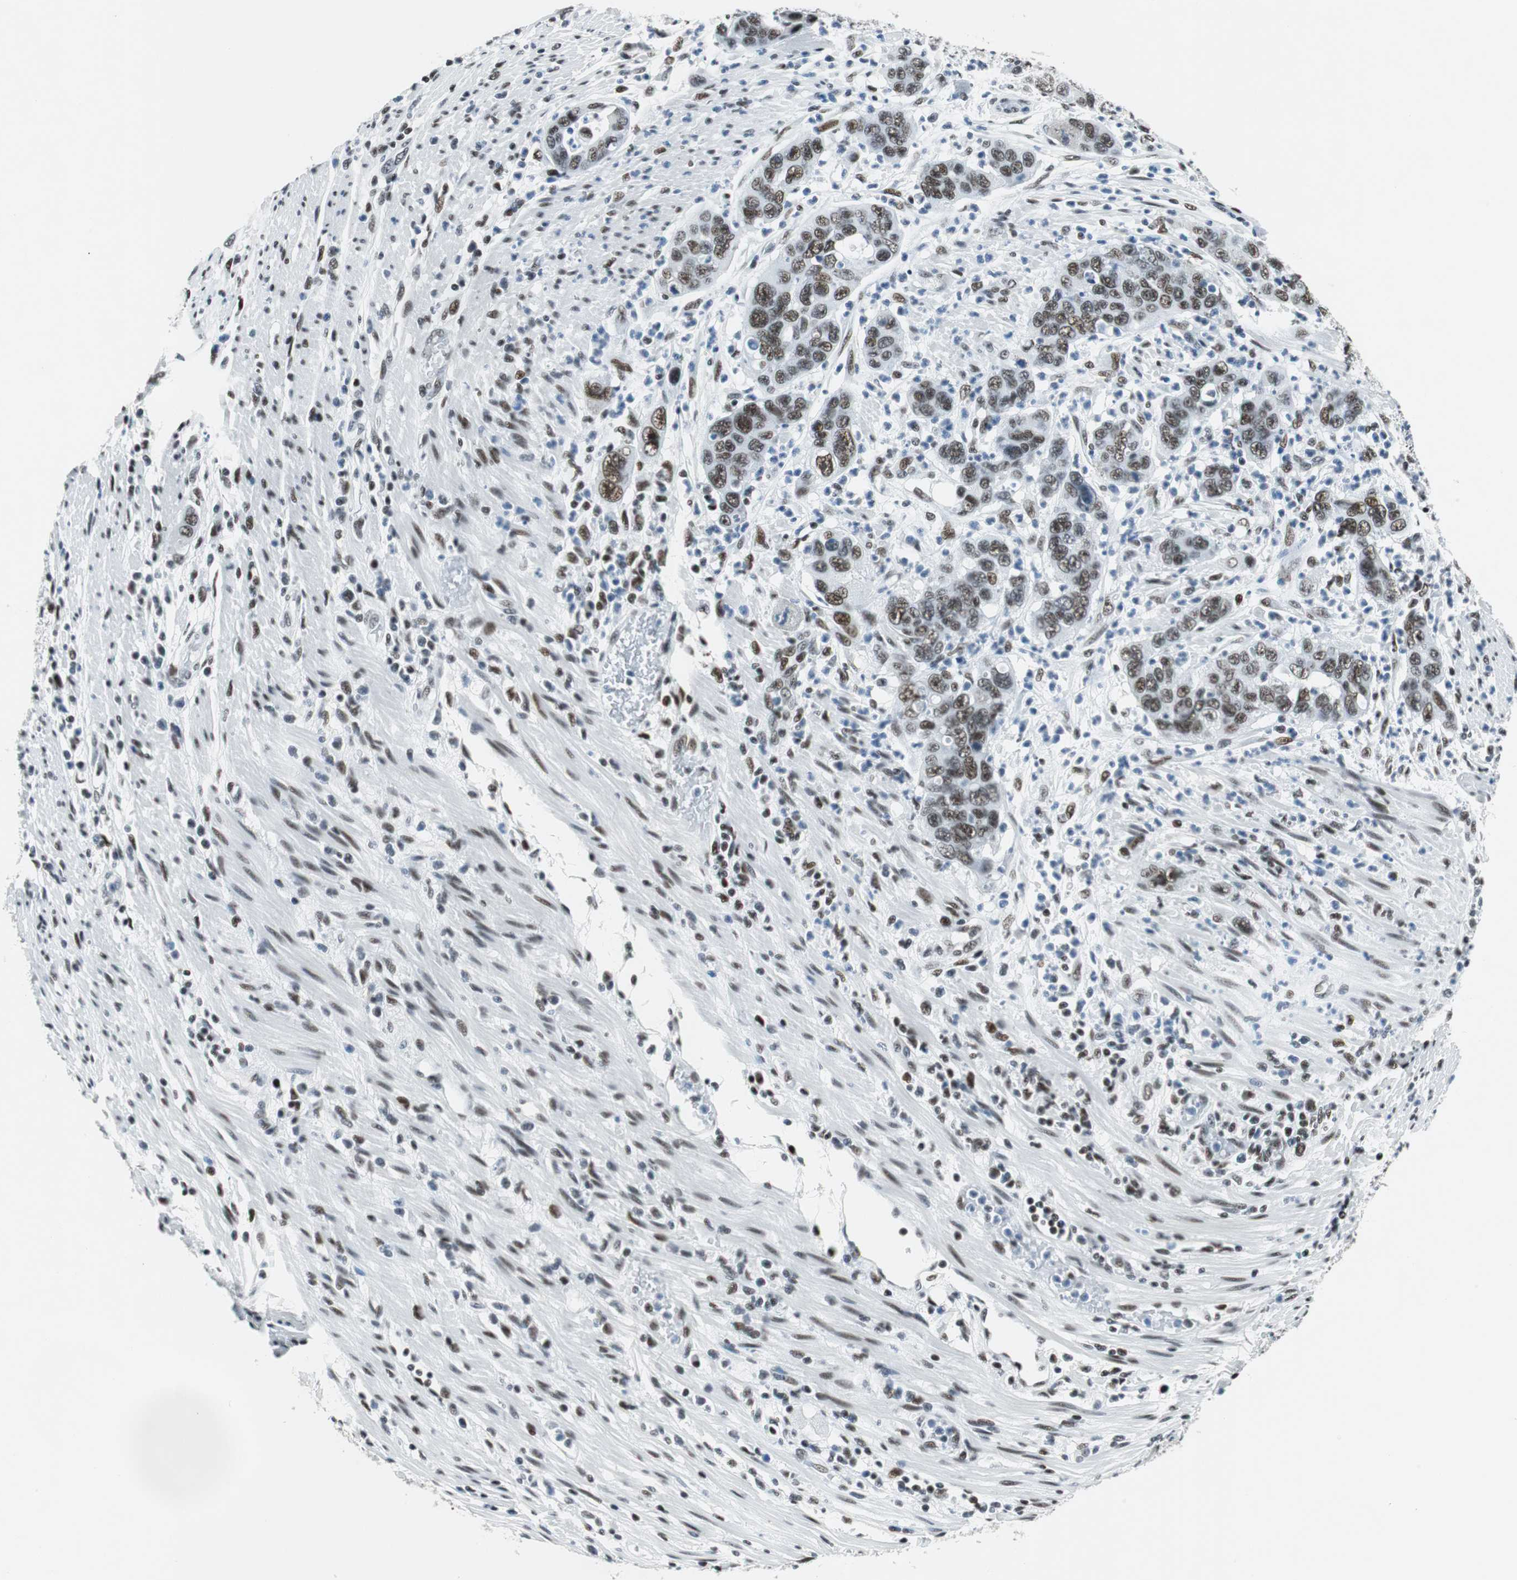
{"staining": {"intensity": "moderate", "quantity": "25%-75%", "location": "nuclear"}, "tissue": "pancreatic cancer", "cell_type": "Tumor cells", "image_type": "cancer", "snomed": [{"axis": "morphology", "description": "Adenocarcinoma, NOS"}, {"axis": "topography", "description": "Pancreas"}], "caption": "DAB (3,3'-diaminobenzidine) immunohistochemical staining of adenocarcinoma (pancreatic) displays moderate nuclear protein expression in about 25%-75% of tumor cells.", "gene": "HDAC3", "patient": {"sex": "female", "age": 71}}